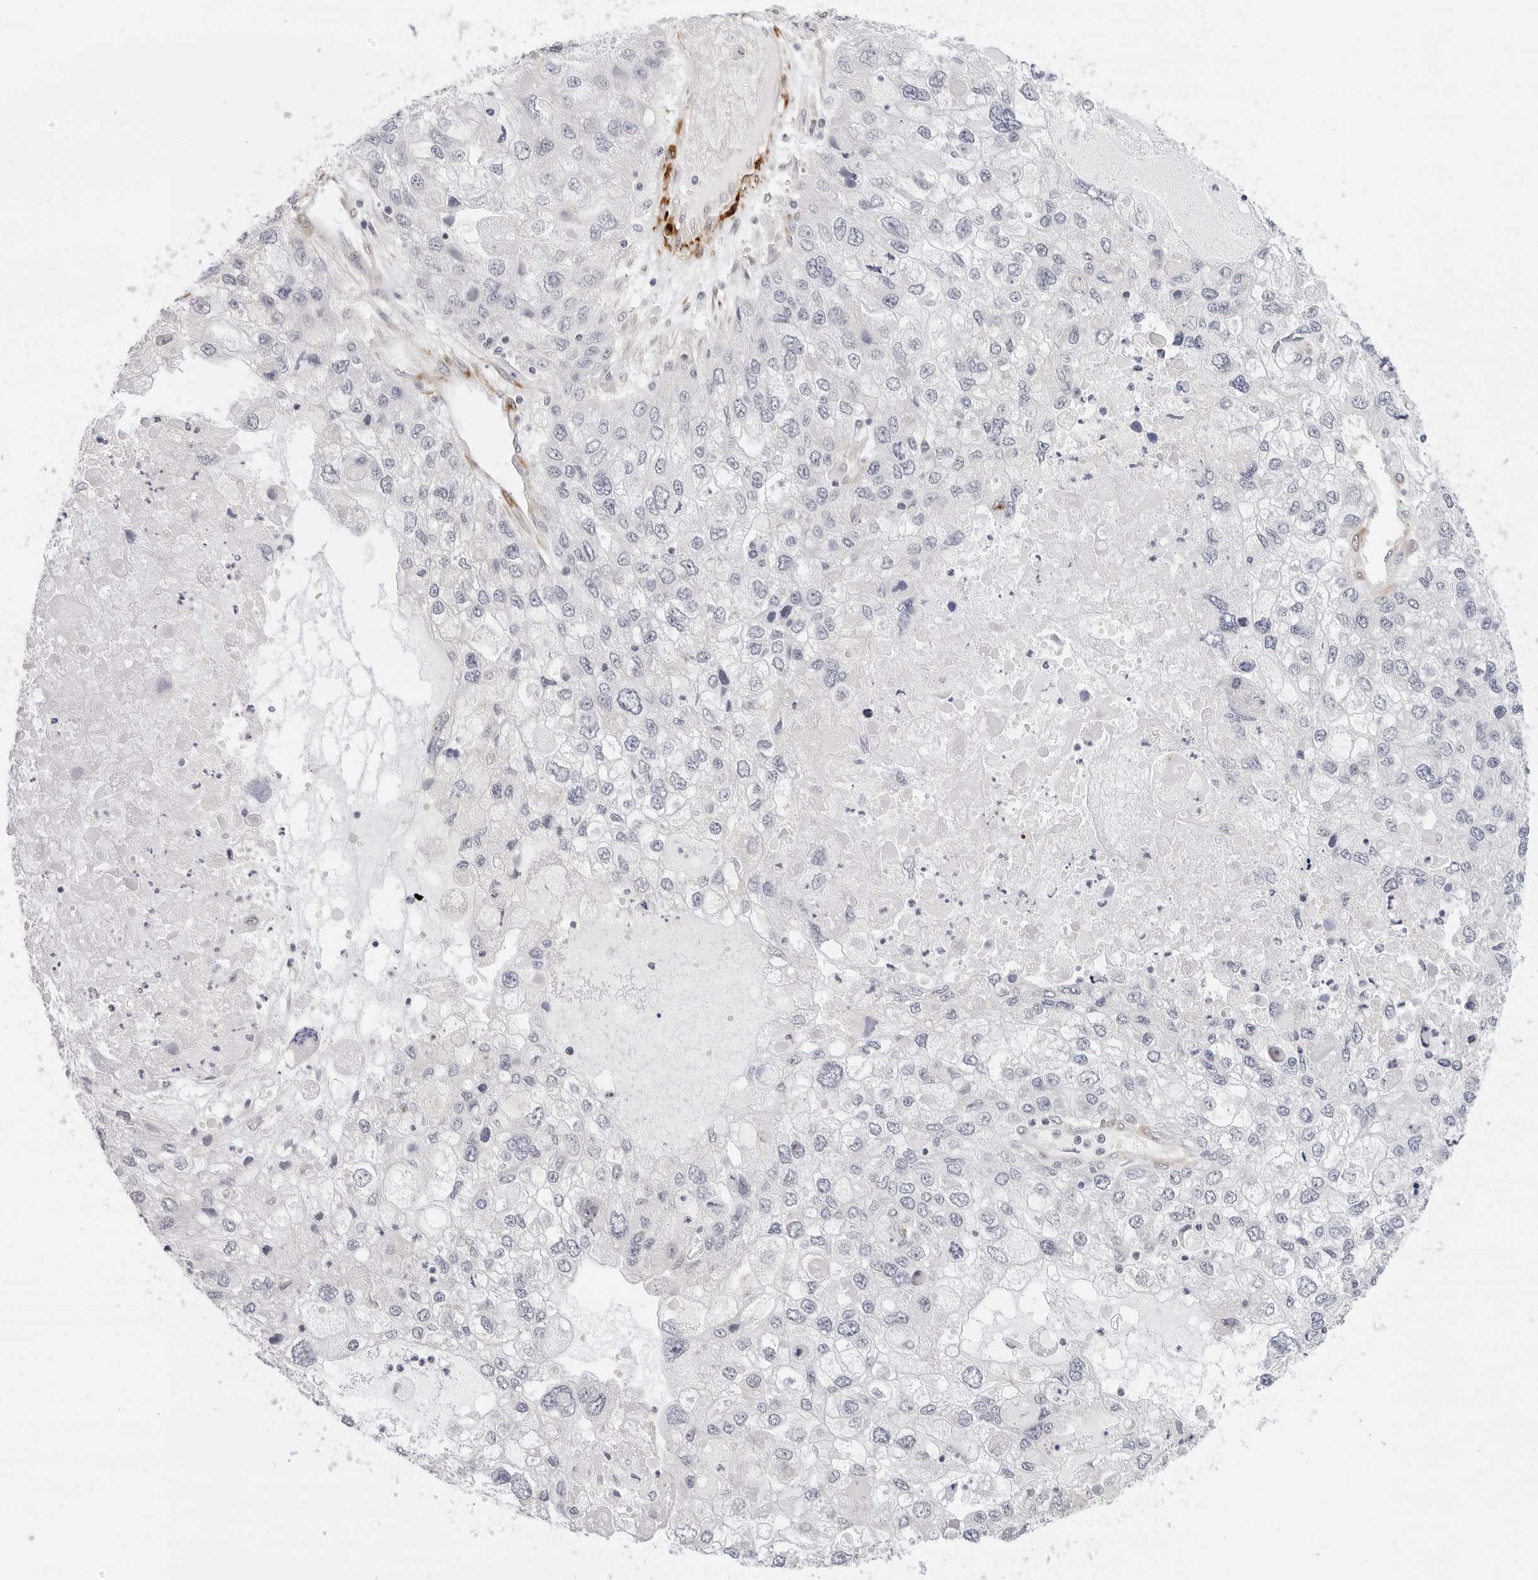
{"staining": {"intensity": "negative", "quantity": "none", "location": "none"}, "tissue": "endometrial cancer", "cell_type": "Tumor cells", "image_type": "cancer", "snomed": [{"axis": "morphology", "description": "Adenocarcinoma, NOS"}, {"axis": "topography", "description": "Endometrium"}], "caption": "Immunohistochemistry photomicrograph of neoplastic tissue: endometrial cancer stained with DAB reveals no significant protein expression in tumor cells. (DAB IHC with hematoxylin counter stain).", "gene": "PCDH19", "patient": {"sex": "female", "age": 49}}